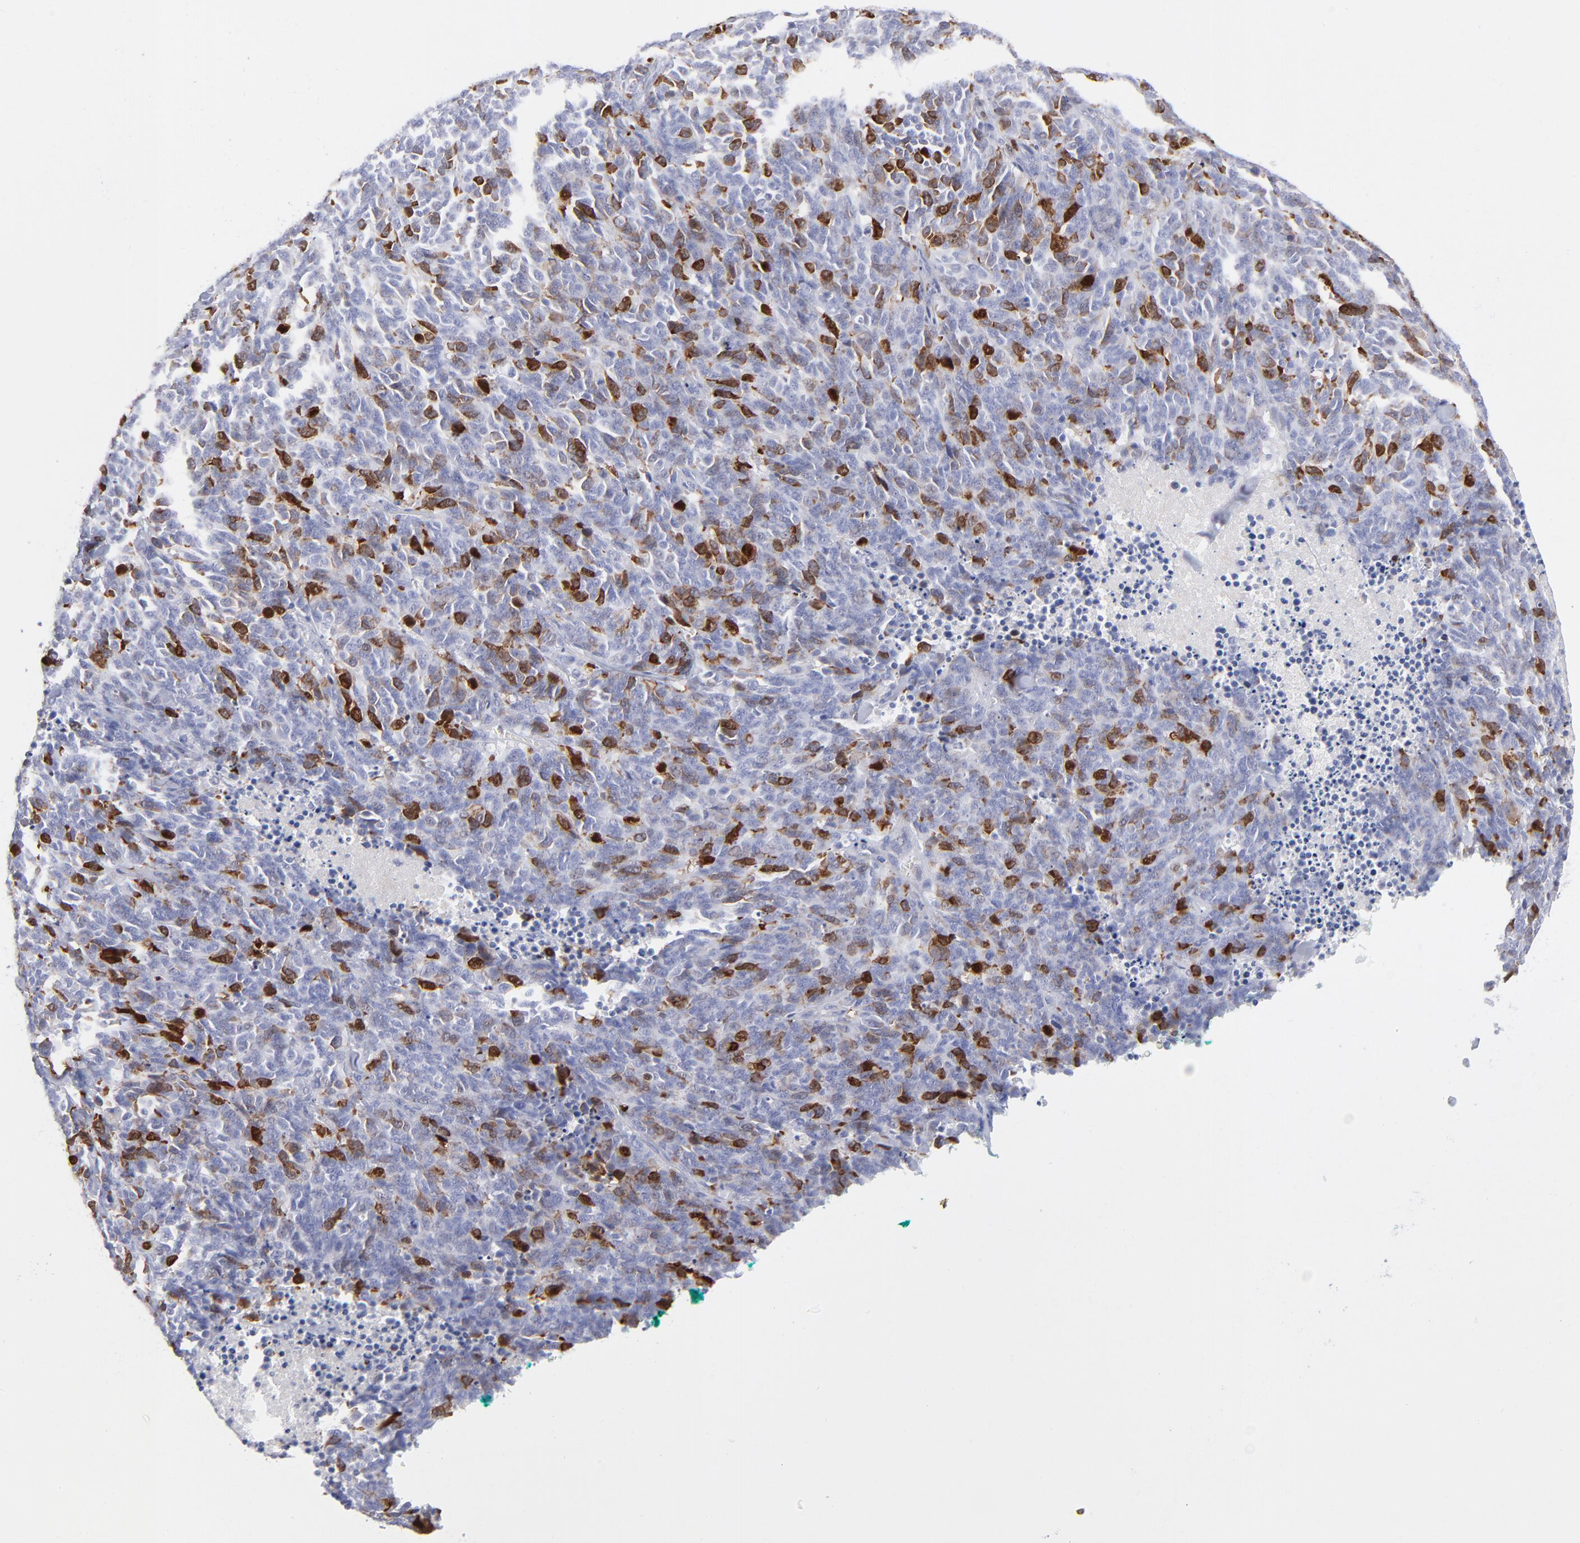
{"staining": {"intensity": "moderate", "quantity": "25%-75%", "location": "cytoplasmic/membranous"}, "tissue": "lung cancer", "cell_type": "Tumor cells", "image_type": "cancer", "snomed": [{"axis": "morphology", "description": "Neoplasm, malignant, NOS"}, {"axis": "topography", "description": "Lung"}], "caption": "Human malignant neoplasm (lung) stained with a brown dye demonstrates moderate cytoplasmic/membranous positive staining in about 25%-75% of tumor cells.", "gene": "CCNB1", "patient": {"sex": "female", "age": 58}}